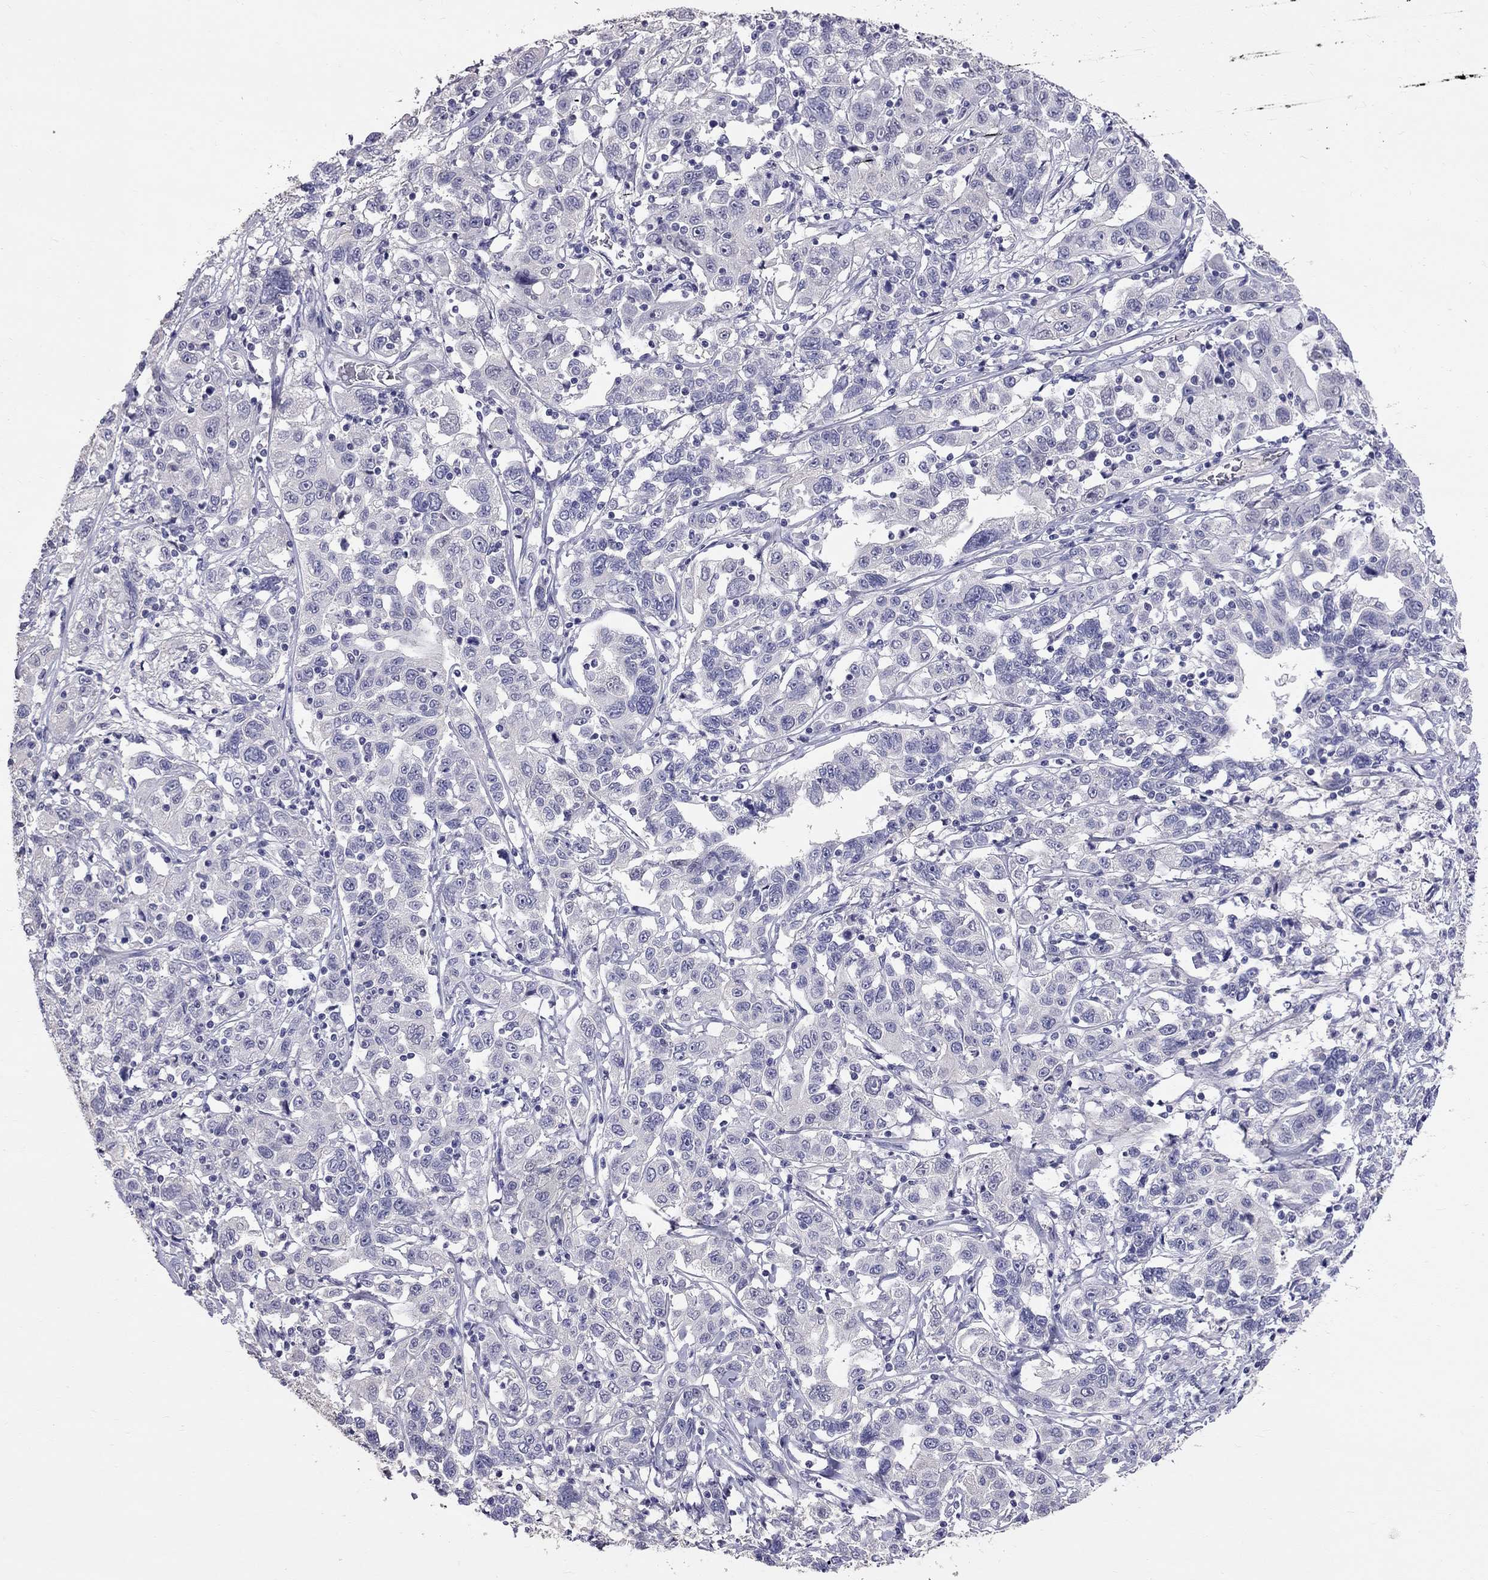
{"staining": {"intensity": "negative", "quantity": "none", "location": "none"}, "tissue": "liver cancer", "cell_type": "Tumor cells", "image_type": "cancer", "snomed": [{"axis": "morphology", "description": "Adenocarcinoma, NOS"}, {"axis": "morphology", "description": "Cholangiocarcinoma"}, {"axis": "topography", "description": "Liver"}], "caption": "Immunohistochemistry (IHC) of adenocarcinoma (liver) demonstrates no positivity in tumor cells. The staining was performed using DAB to visualize the protein expression in brown, while the nuclei were stained in blue with hematoxylin (Magnification: 20x).", "gene": "CFAP91", "patient": {"sex": "male", "age": 64}}